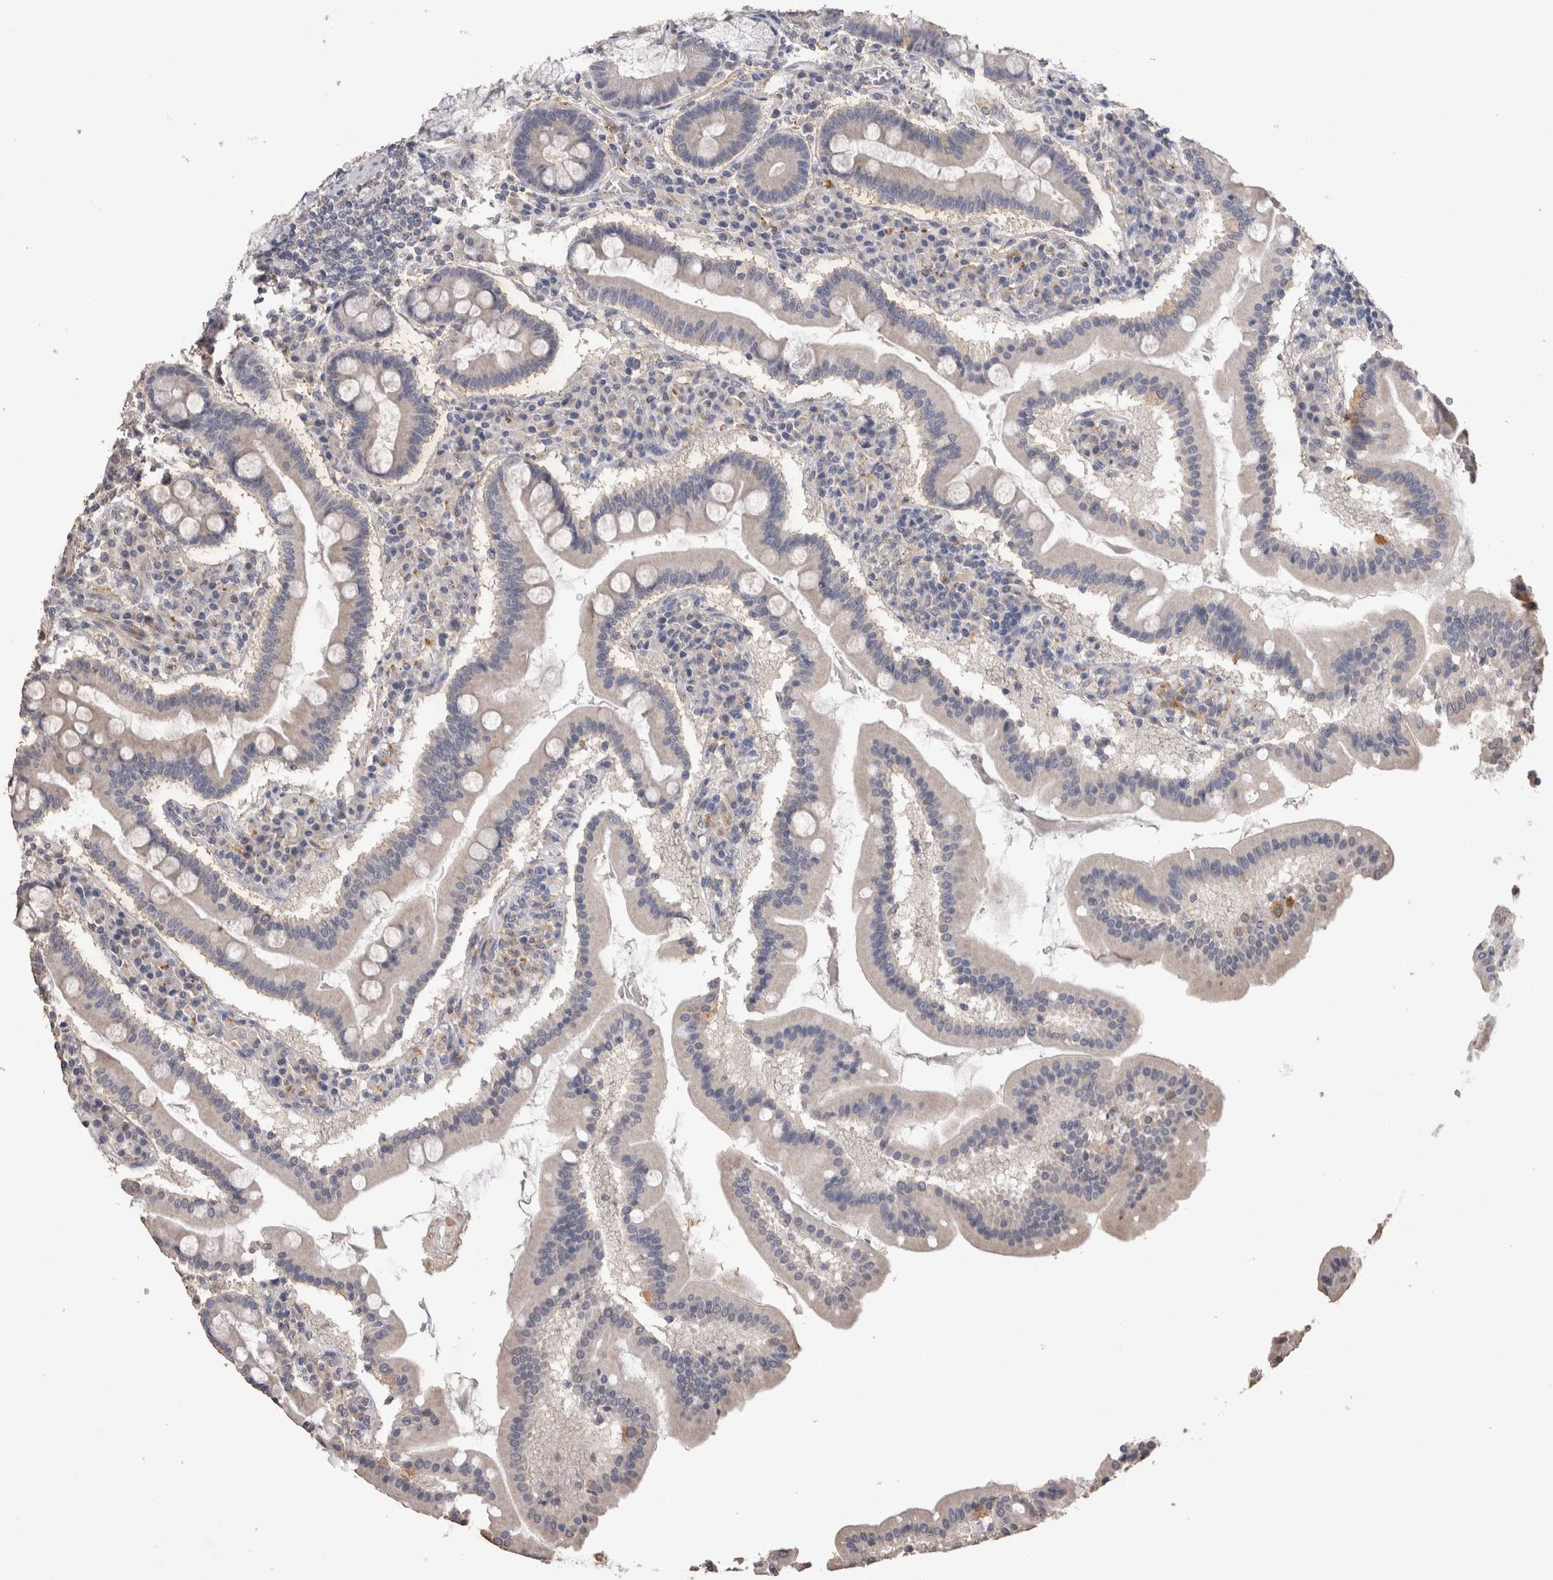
{"staining": {"intensity": "negative", "quantity": "none", "location": "none"}, "tissue": "duodenum", "cell_type": "Glandular cells", "image_type": "normal", "snomed": [{"axis": "morphology", "description": "Normal tissue, NOS"}, {"axis": "topography", "description": "Duodenum"}], "caption": "A high-resolution histopathology image shows immunohistochemistry staining of unremarkable duodenum, which displays no significant expression in glandular cells.", "gene": "CDH6", "patient": {"sex": "male", "age": 50}}